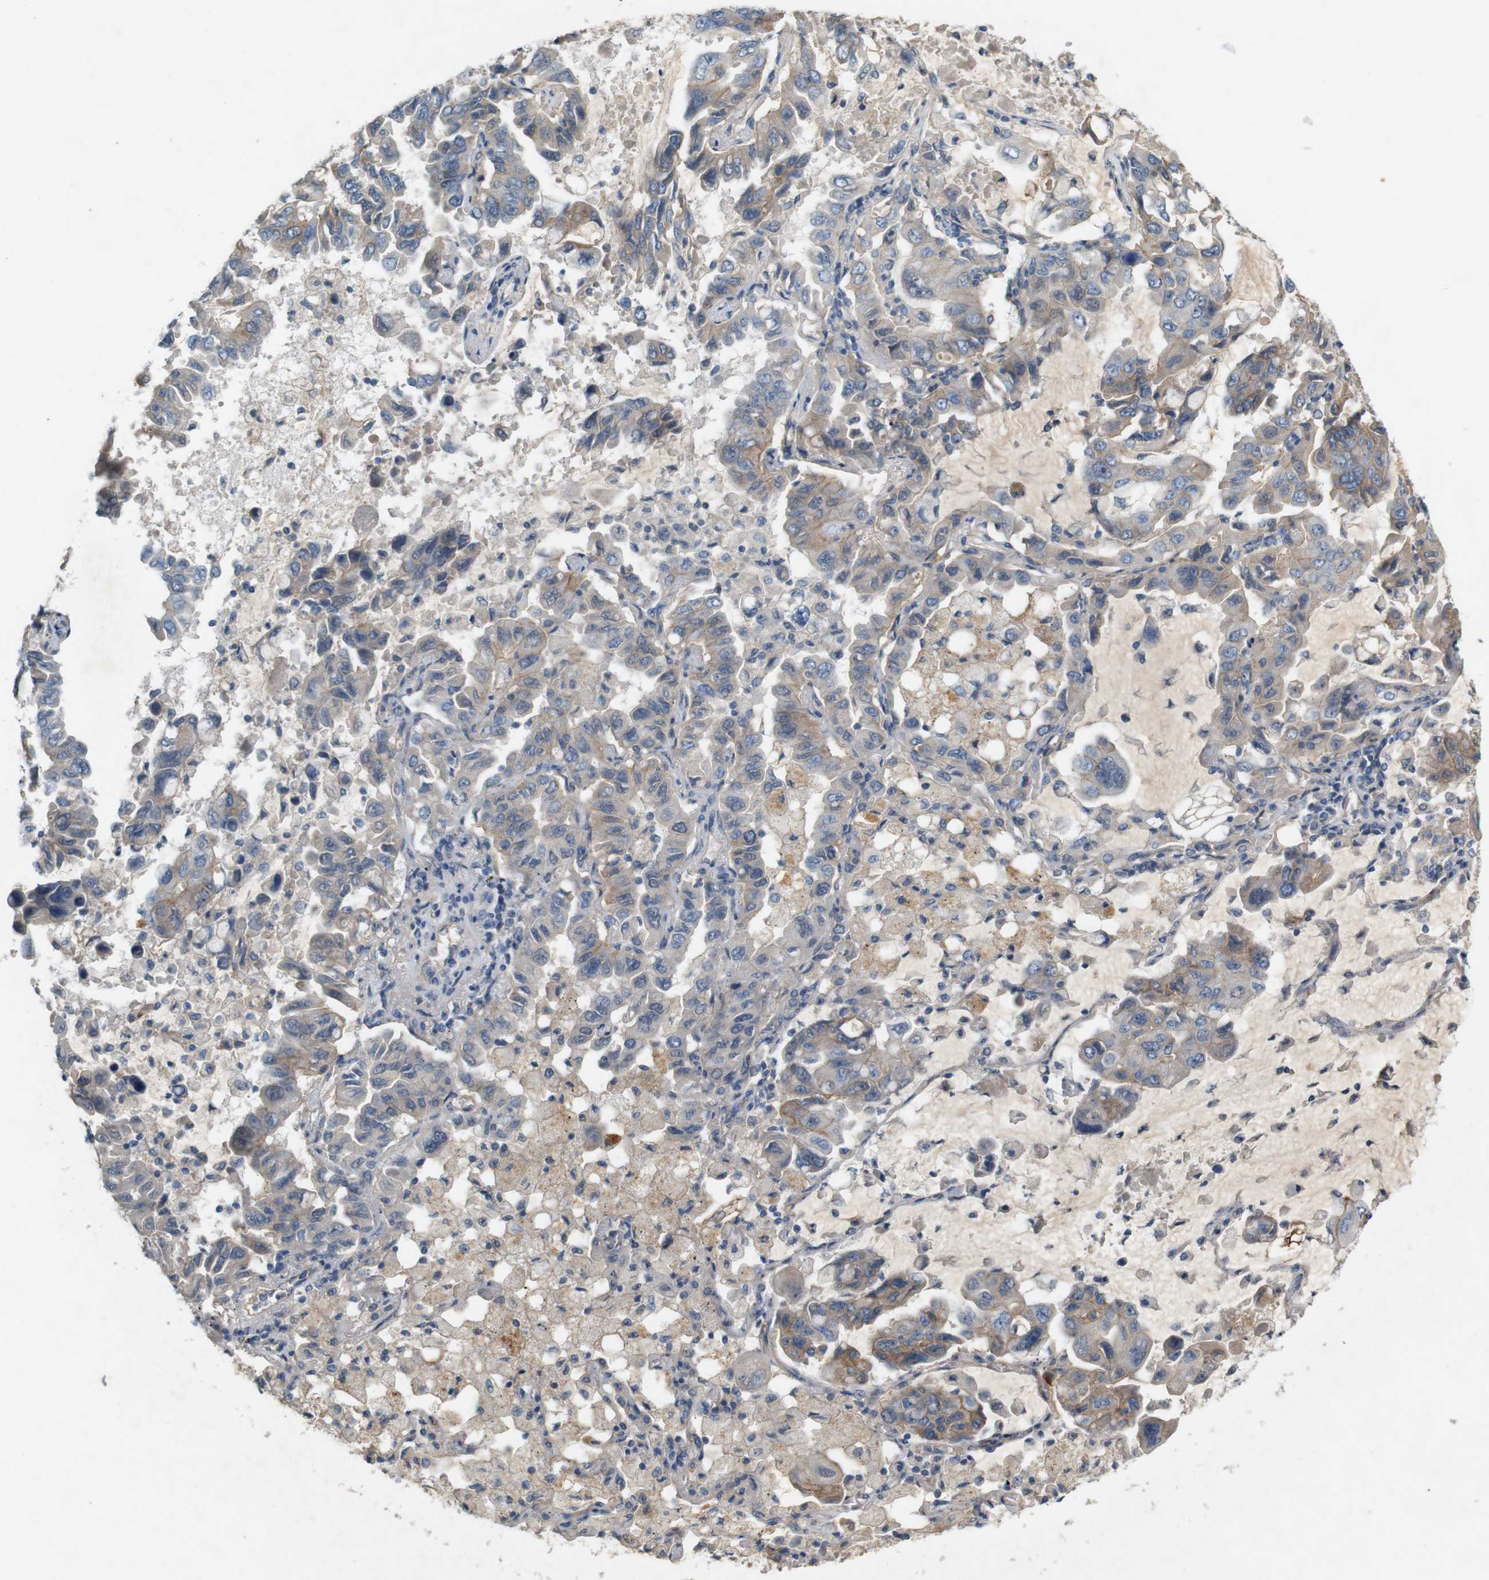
{"staining": {"intensity": "weak", "quantity": "25%-75%", "location": "cytoplasmic/membranous"}, "tissue": "lung cancer", "cell_type": "Tumor cells", "image_type": "cancer", "snomed": [{"axis": "morphology", "description": "Adenocarcinoma, NOS"}, {"axis": "topography", "description": "Lung"}], "caption": "Human lung cancer stained for a protein (brown) exhibits weak cytoplasmic/membranous positive expression in approximately 25%-75% of tumor cells.", "gene": "PVR", "patient": {"sex": "male", "age": 64}}